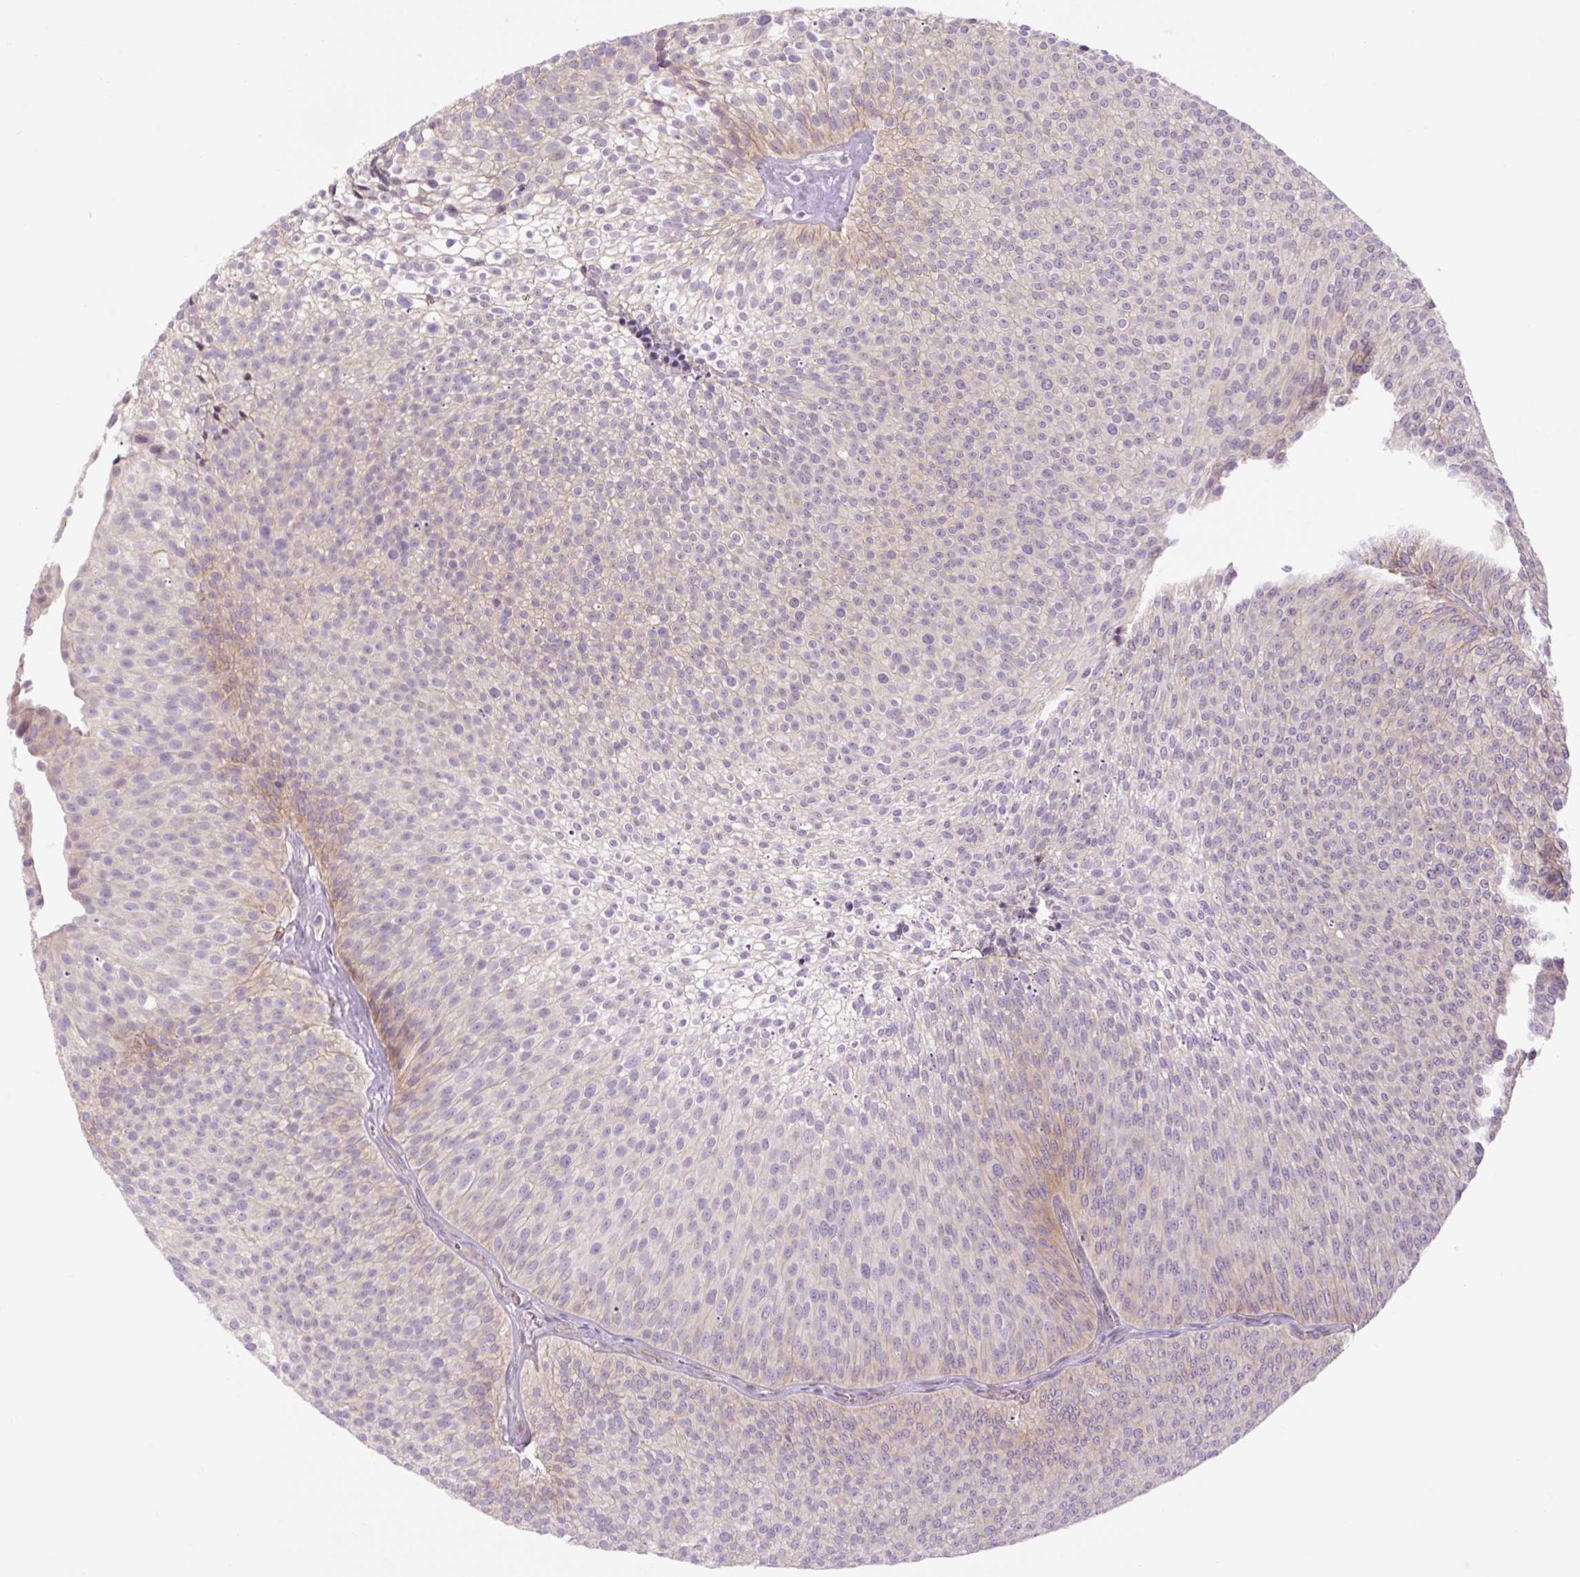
{"staining": {"intensity": "weak", "quantity": "<25%", "location": "cytoplasmic/membranous"}, "tissue": "urothelial cancer", "cell_type": "Tumor cells", "image_type": "cancer", "snomed": [{"axis": "morphology", "description": "Urothelial carcinoma, Low grade"}, {"axis": "topography", "description": "Urinary bladder"}], "caption": "High power microscopy image of an immunohistochemistry micrograph of urothelial carcinoma (low-grade), revealing no significant positivity in tumor cells.", "gene": "GRID2", "patient": {"sex": "male", "age": 91}}